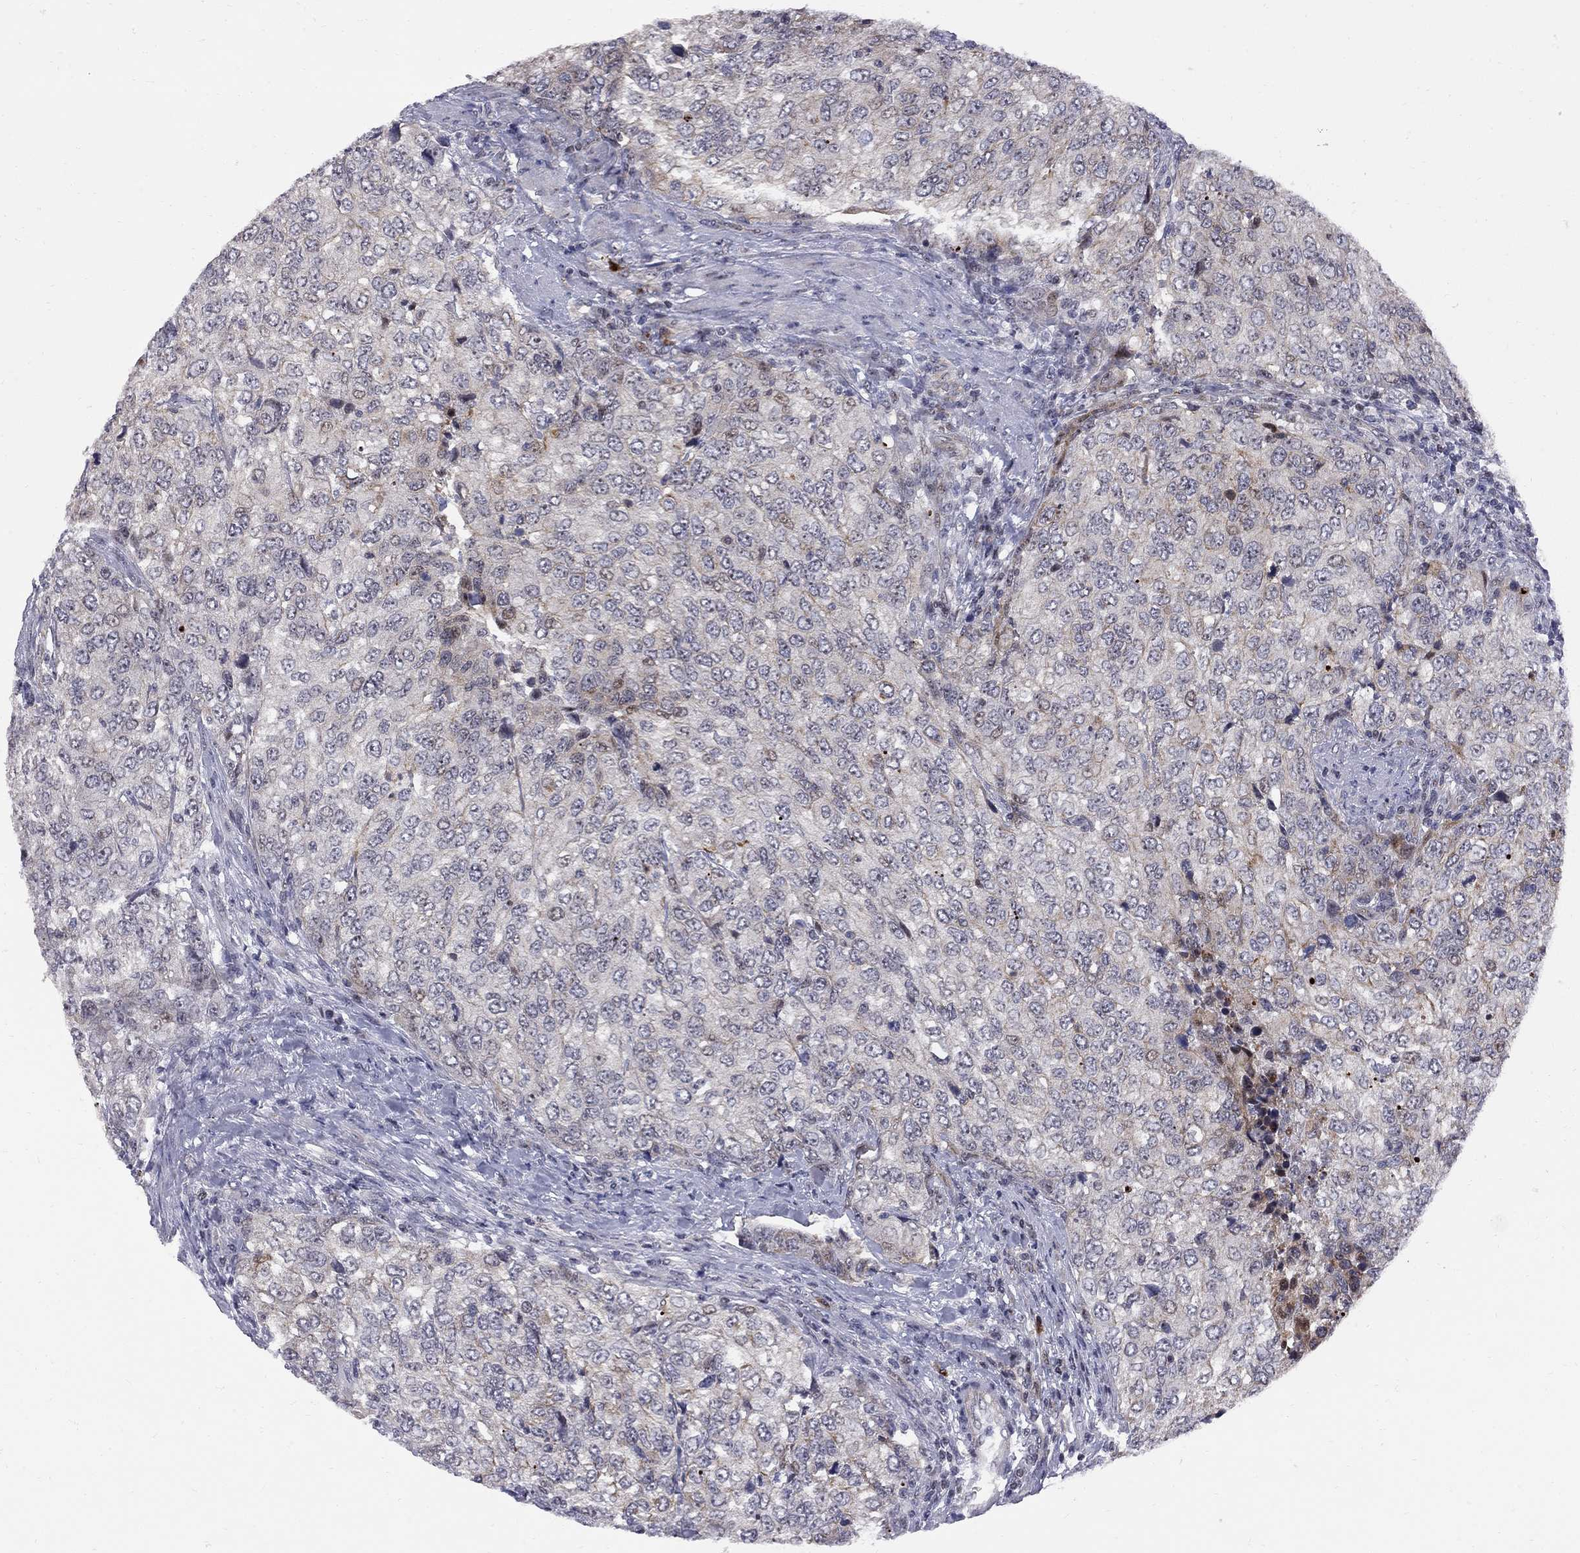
{"staining": {"intensity": "weak", "quantity": "25%-75%", "location": "nuclear"}, "tissue": "urothelial cancer", "cell_type": "Tumor cells", "image_type": "cancer", "snomed": [{"axis": "morphology", "description": "Urothelial carcinoma, High grade"}, {"axis": "topography", "description": "Urinary bladder"}], "caption": "Urothelial carcinoma (high-grade) stained for a protein (brown) displays weak nuclear positive staining in about 25%-75% of tumor cells.", "gene": "DHX33", "patient": {"sex": "female", "age": 78}}